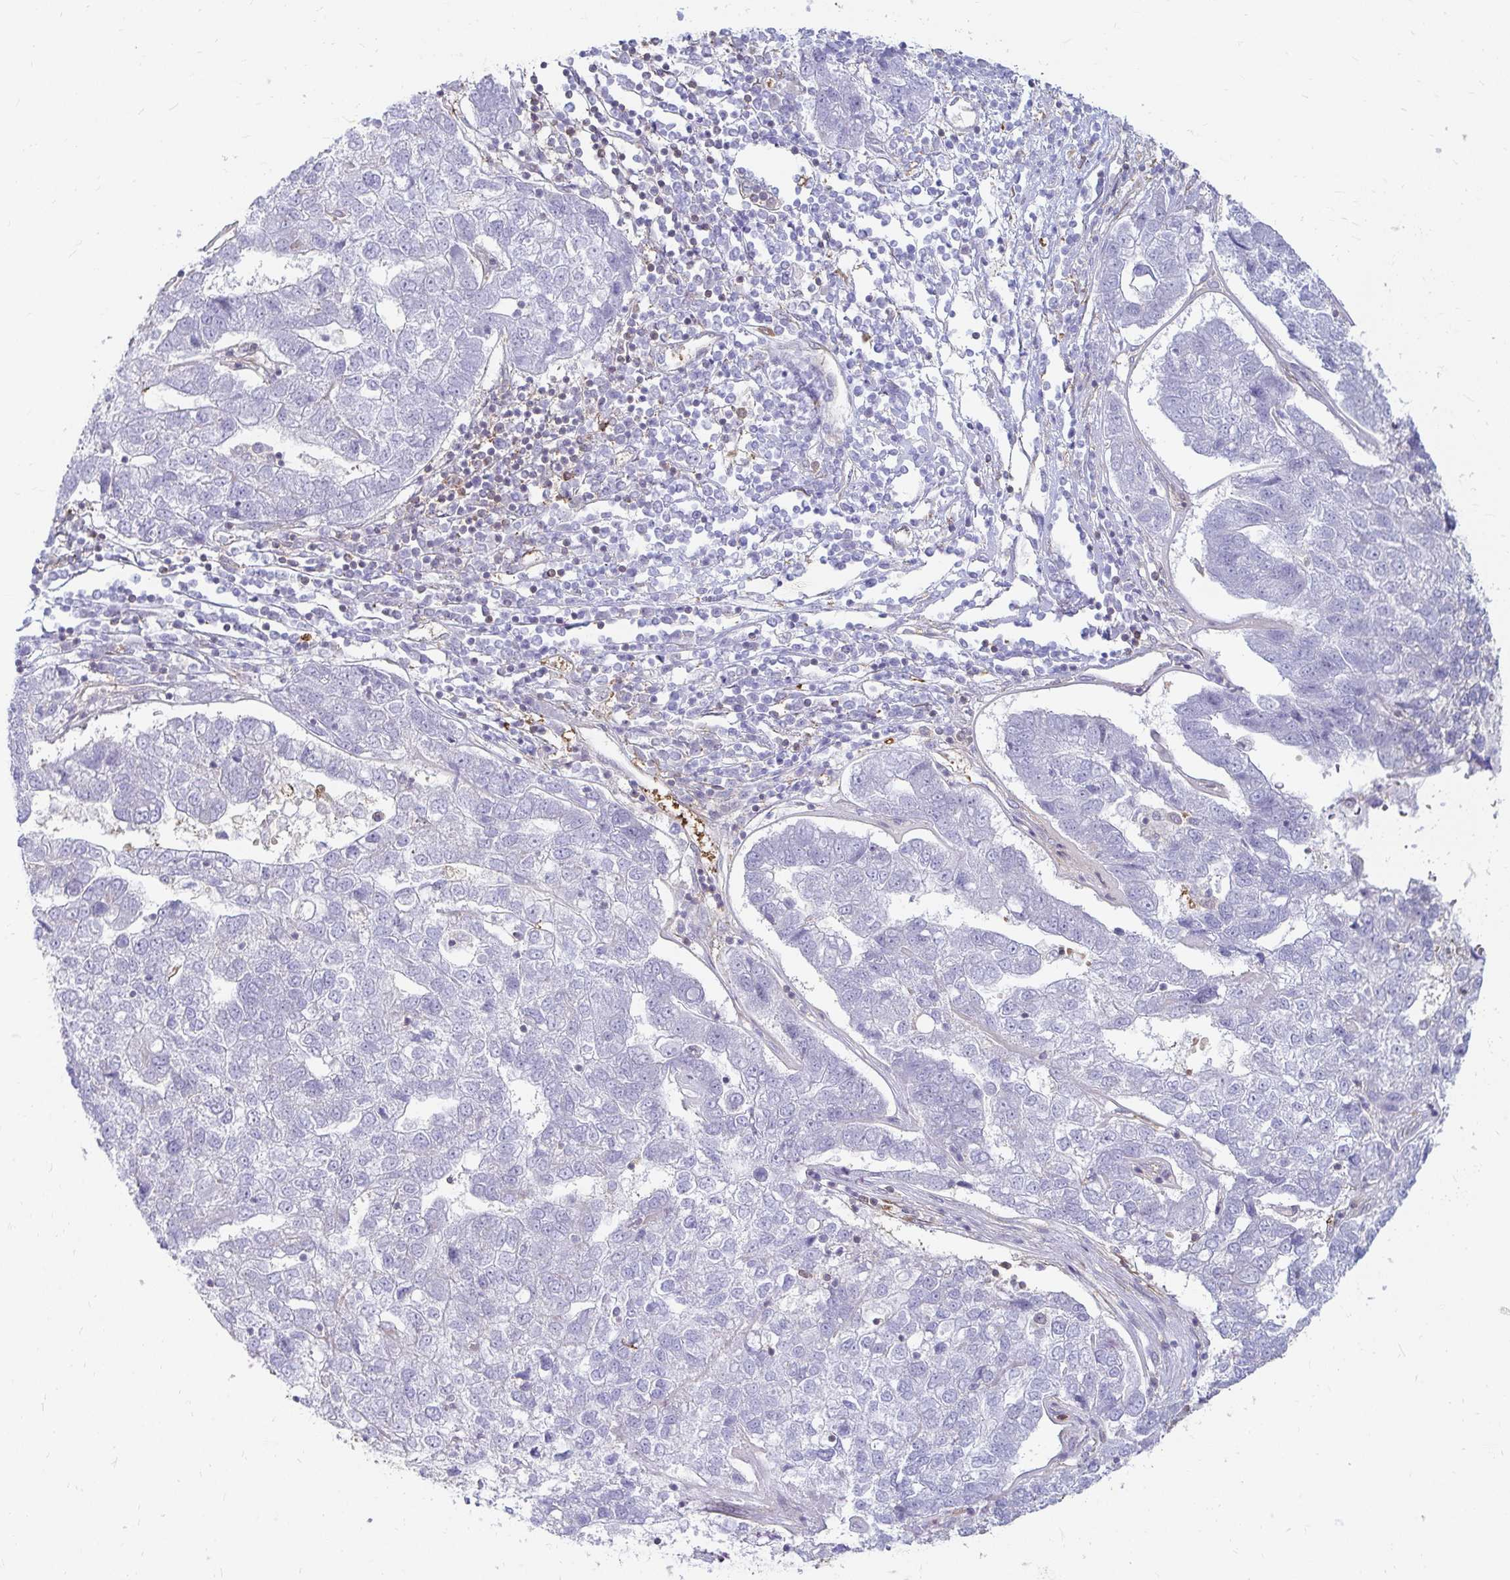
{"staining": {"intensity": "negative", "quantity": "none", "location": "none"}, "tissue": "pancreatic cancer", "cell_type": "Tumor cells", "image_type": "cancer", "snomed": [{"axis": "morphology", "description": "Adenocarcinoma, NOS"}, {"axis": "topography", "description": "Pancreas"}], "caption": "This is a photomicrograph of immunohistochemistry staining of pancreatic cancer, which shows no positivity in tumor cells. The staining is performed using DAB brown chromogen with nuclei counter-stained in using hematoxylin.", "gene": "CAST", "patient": {"sex": "female", "age": 61}}